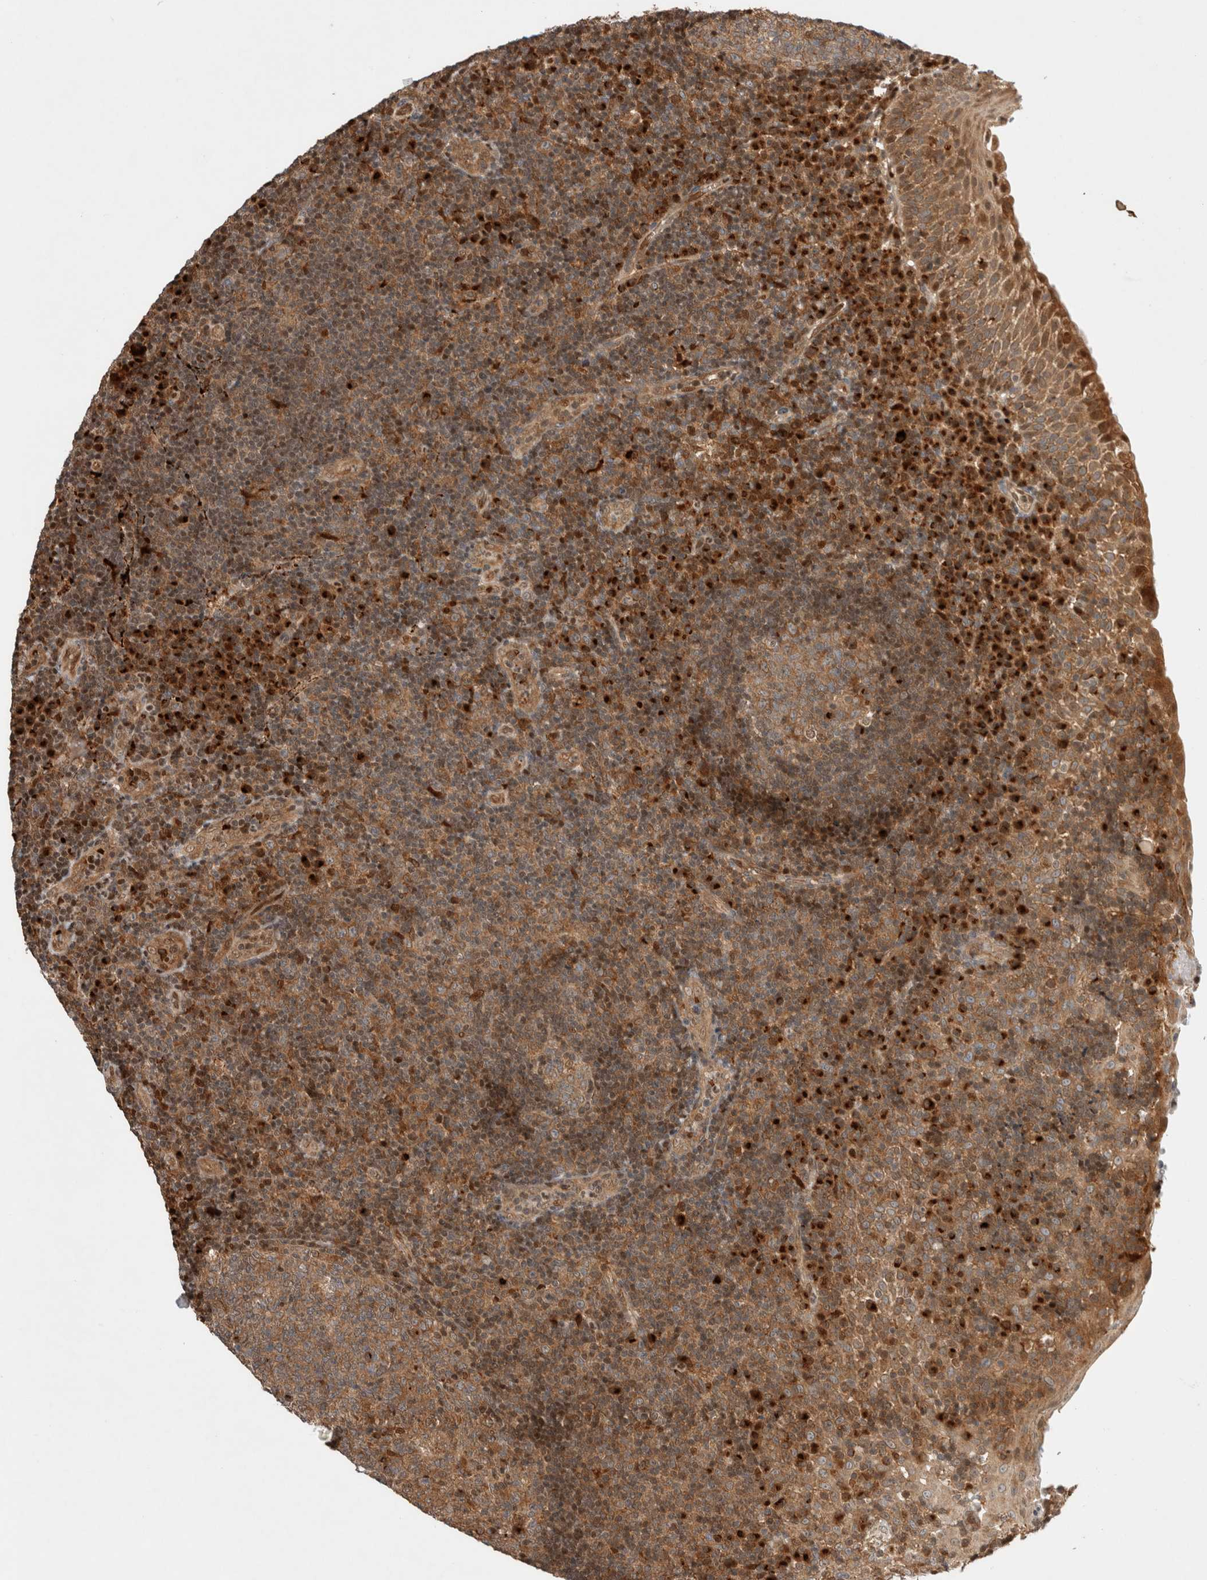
{"staining": {"intensity": "moderate", "quantity": ">75%", "location": "cytoplasmic/membranous"}, "tissue": "tonsil", "cell_type": "Germinal center cells", "image_type": "normal", "snomed": [{"axis": "morphology", "description": "Normal tissue, NOS"}, {"axis": "topography", "description": "Tonsil"}], "caption": "A micrograph of human tonsil stained for a protein displays moderate cytoplasmic/membranous brown staining in germinal center cells. (DAB (3,3'-diaminobenzidine) IHC with brightfield microscopy, high magnification).", "gene": "OTUD6B", "patient": {"sex": "female", "age": 40}}